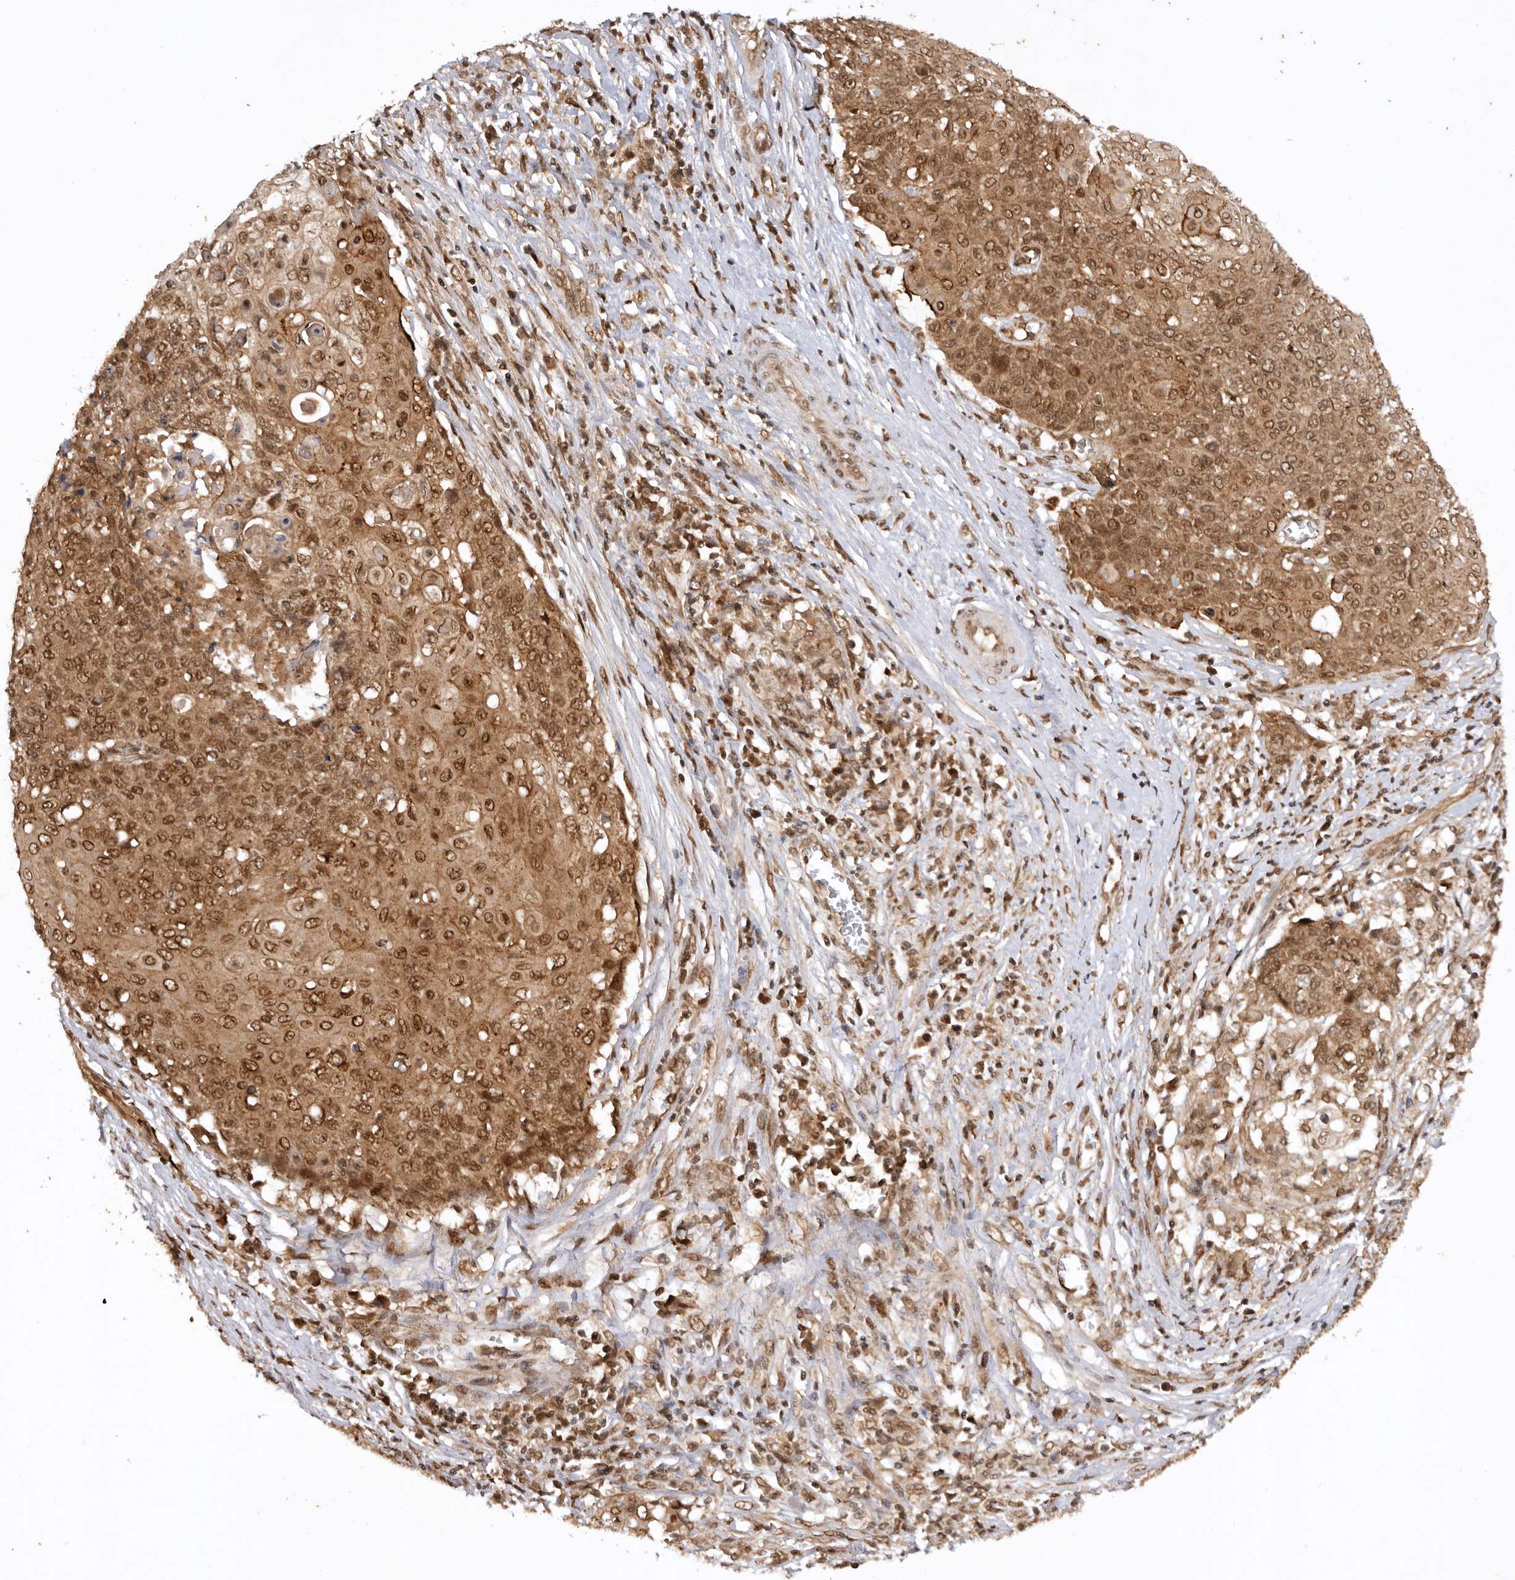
{"staining": {"intensity": "moderate", "quantity": ">75%", "location": "cytoplasmic/membranous,nuclear"}, "tissue": "cervical cancer", "cell_type": "Tumor cells", "image_type": "cancer", "snomed": [{"axis": "morphology", "description": "Squamous cell carcinoma, NOS"}, {"axis": "topography", "description": "Cervix"}], "caption": "The image demonstrates staining of squamous cell carcinoma (cervical), revealing moderate cytoplasmic/membranous and nuclear protein positivity (brown color) within tumor cells.", "gene": "TARS2", "patient": {"sex": "female", "age": 39}}